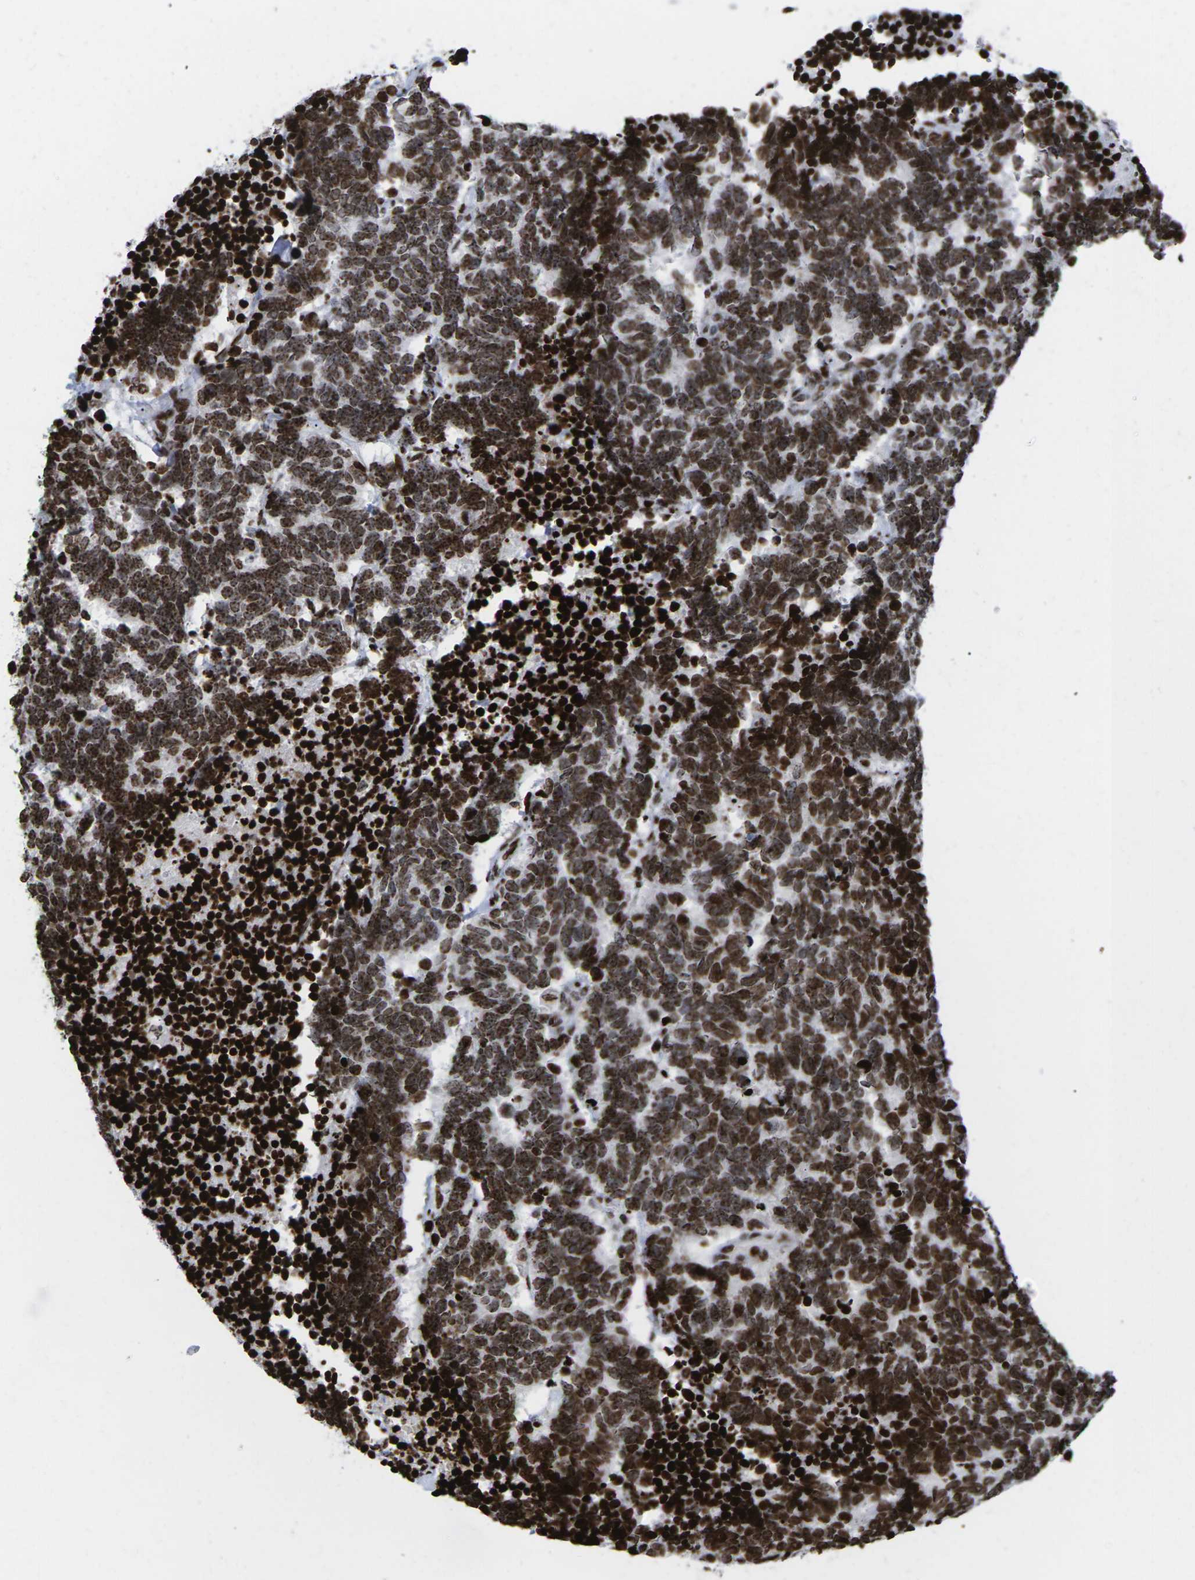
{"staining": {"intensity": "strong", "quantity": ">75%", "location": "nuclear"}, "tissue": "carcinoid", "cell_type": "Tumor cells", "image_type": "cancer", "snomed": [{"axis": "morphology", "description": "Carcinoma, NOS"}, {"axis": "morphology", "description": "Carcinoid, malignant, NOS"}, {"axis": "topography", "description": "Urinary bladder"}], "caption": "Immunohistochemistry (DAB) staining of carcinoma displays strong nuclear protein staining in approximately >75% of tumor cells.", "gene": "H1-4", "patient": {"sex": "male", "age": 57}}